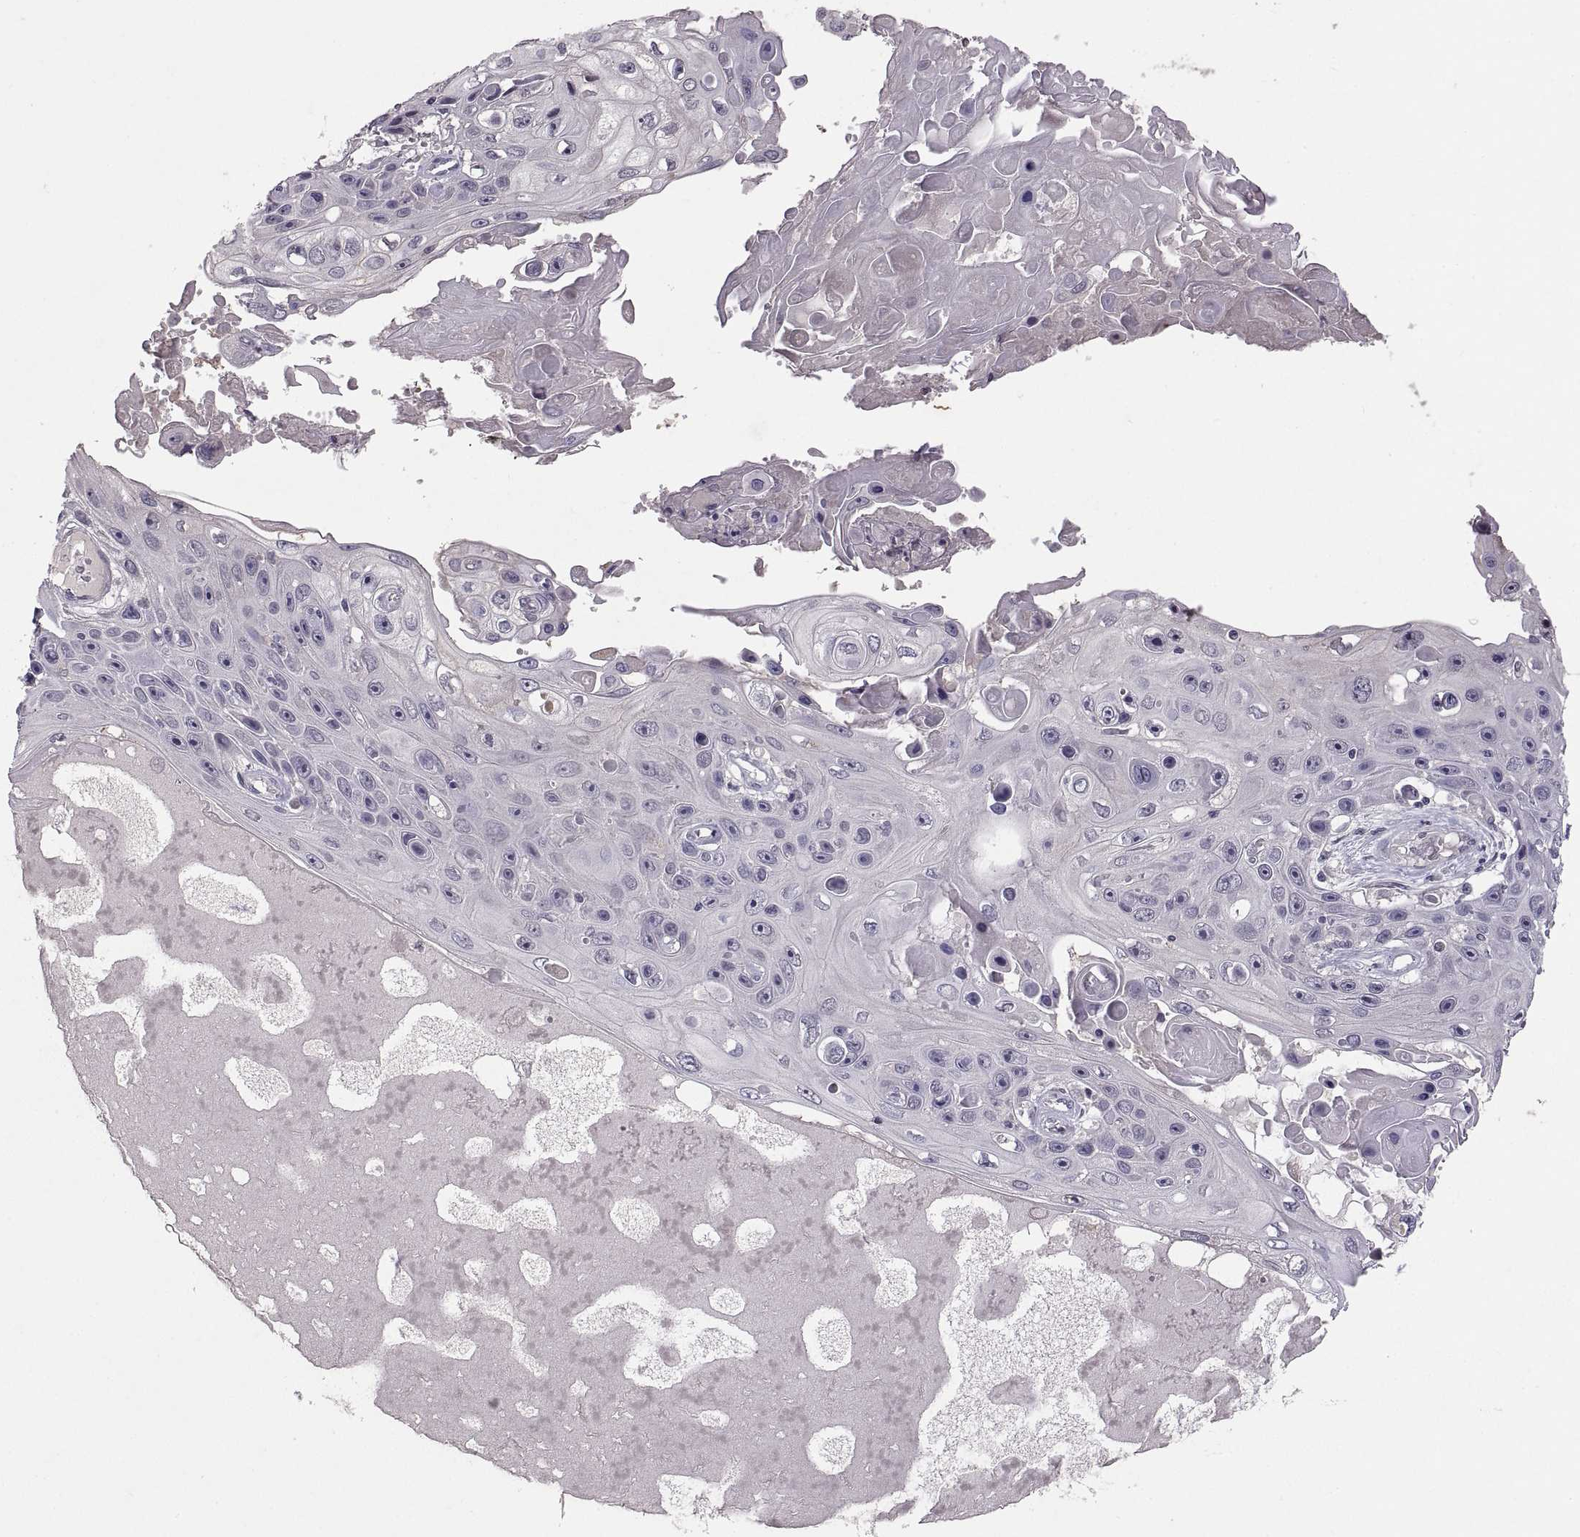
{"staining": {"intensity": "negative", "quantity": "none", "location": "none"}, "tissue": "skin cancer", "cell_type": "Tumor cells", "image_type": "cancer", "snomed": [{"axis": "morphology", "description": "Squamous cell carcinoma, NOS"}, {"axis": "topography", "description": "Skin"}], "caption": "Immunohistochemistry of skin cancer demonstrates no staining in tumor cells.", "gene": "PAX2", "patient": {"sex": "male", "age": 82}}